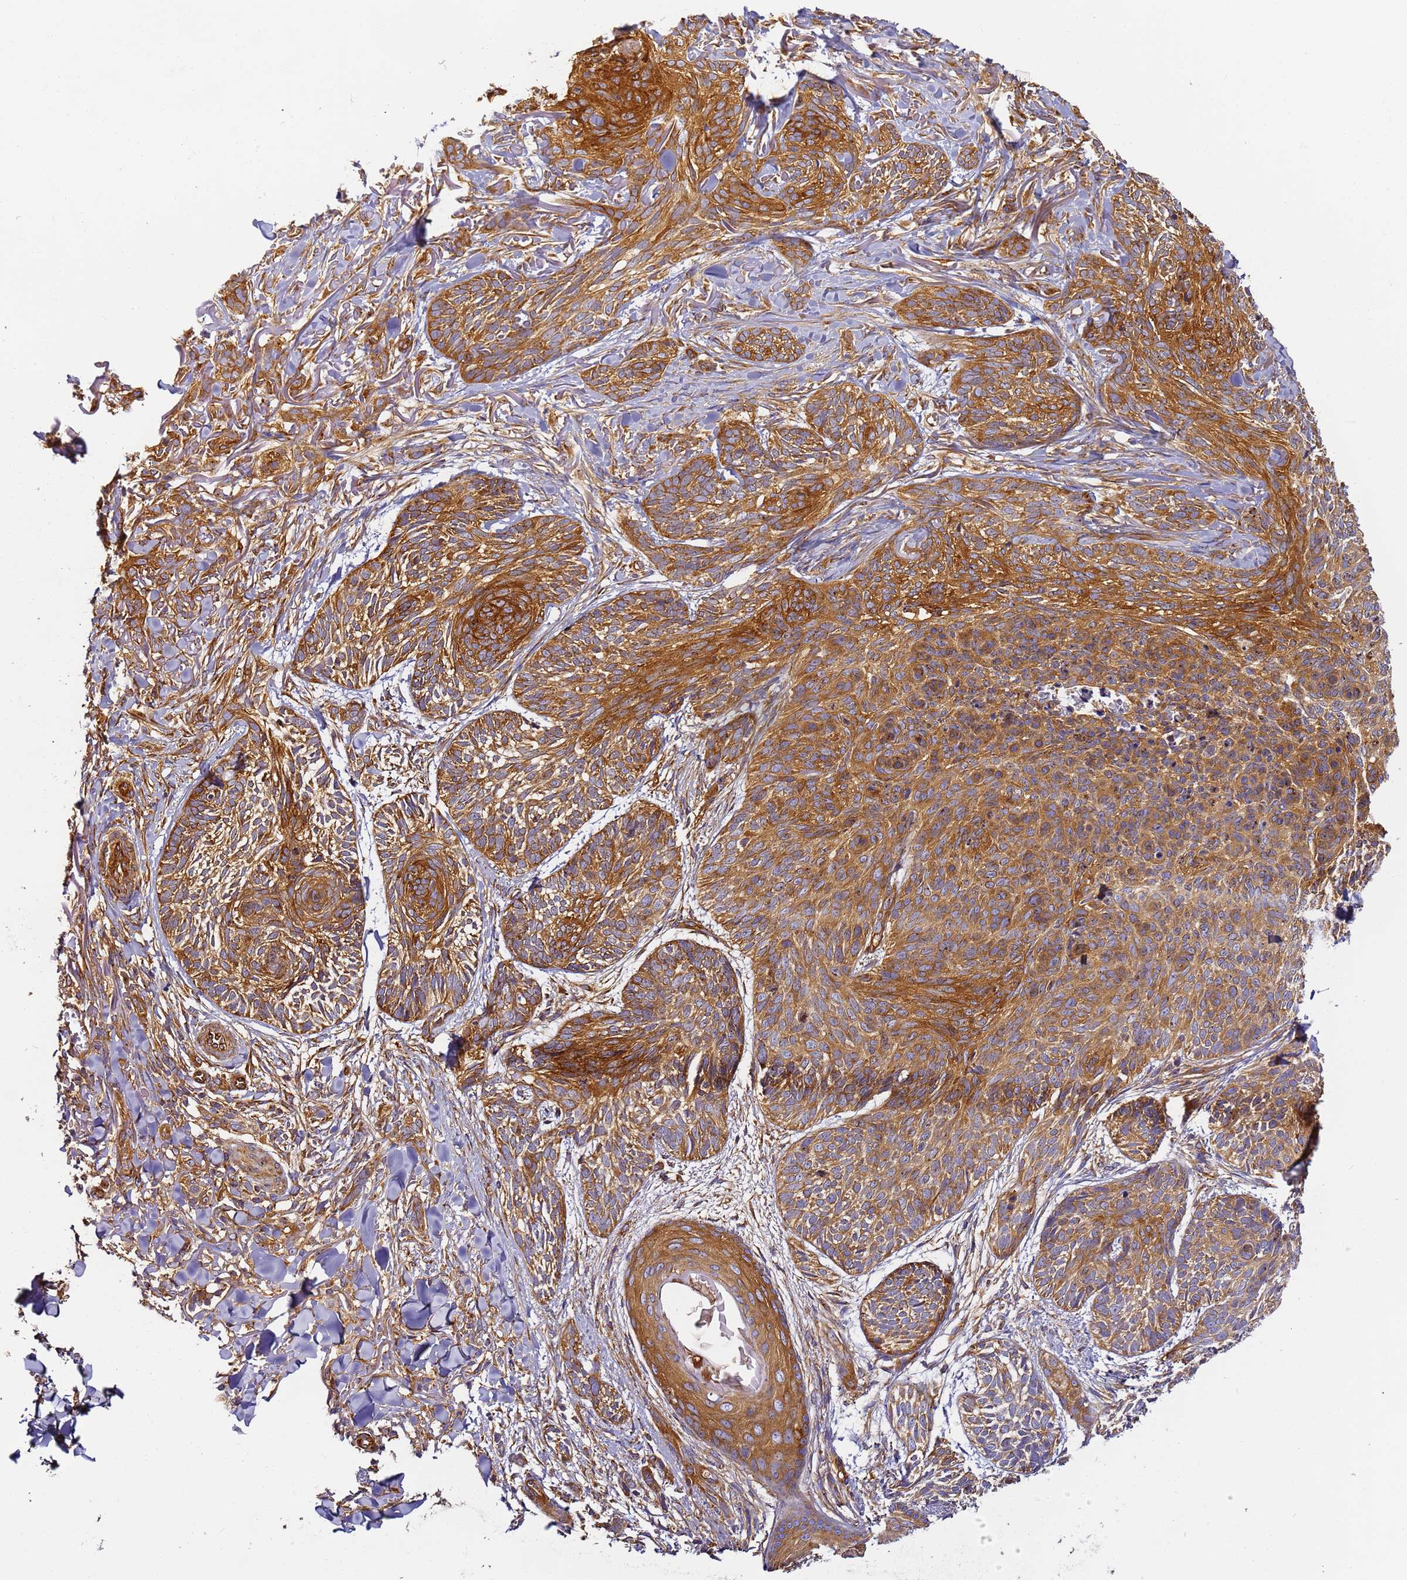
{"staining": {"intensity": "strong", "quantity": ">75%", "location": "cytoplasmic/membranous"}, "tissue": "skin cancer", "cell_type": "Tumor cells", "image_type": "cancer", "snomed": [{"axis": "morphology", "description": "Normal tissue, NOS"}, {"axis": "morphology", "description": "Basal cell carcinoma"}, {"axis": "topography", "description": "Skin"}], "caption": "A brown stain highlights strong cytoplasmic/membranous positivity of a protein in skin basal cell carcinoma tumor cells. (IHC, brightfield microscopy, high magnification).", "gene": "DYNC1I2", "patient": {"sex": "male", "age": 66}}